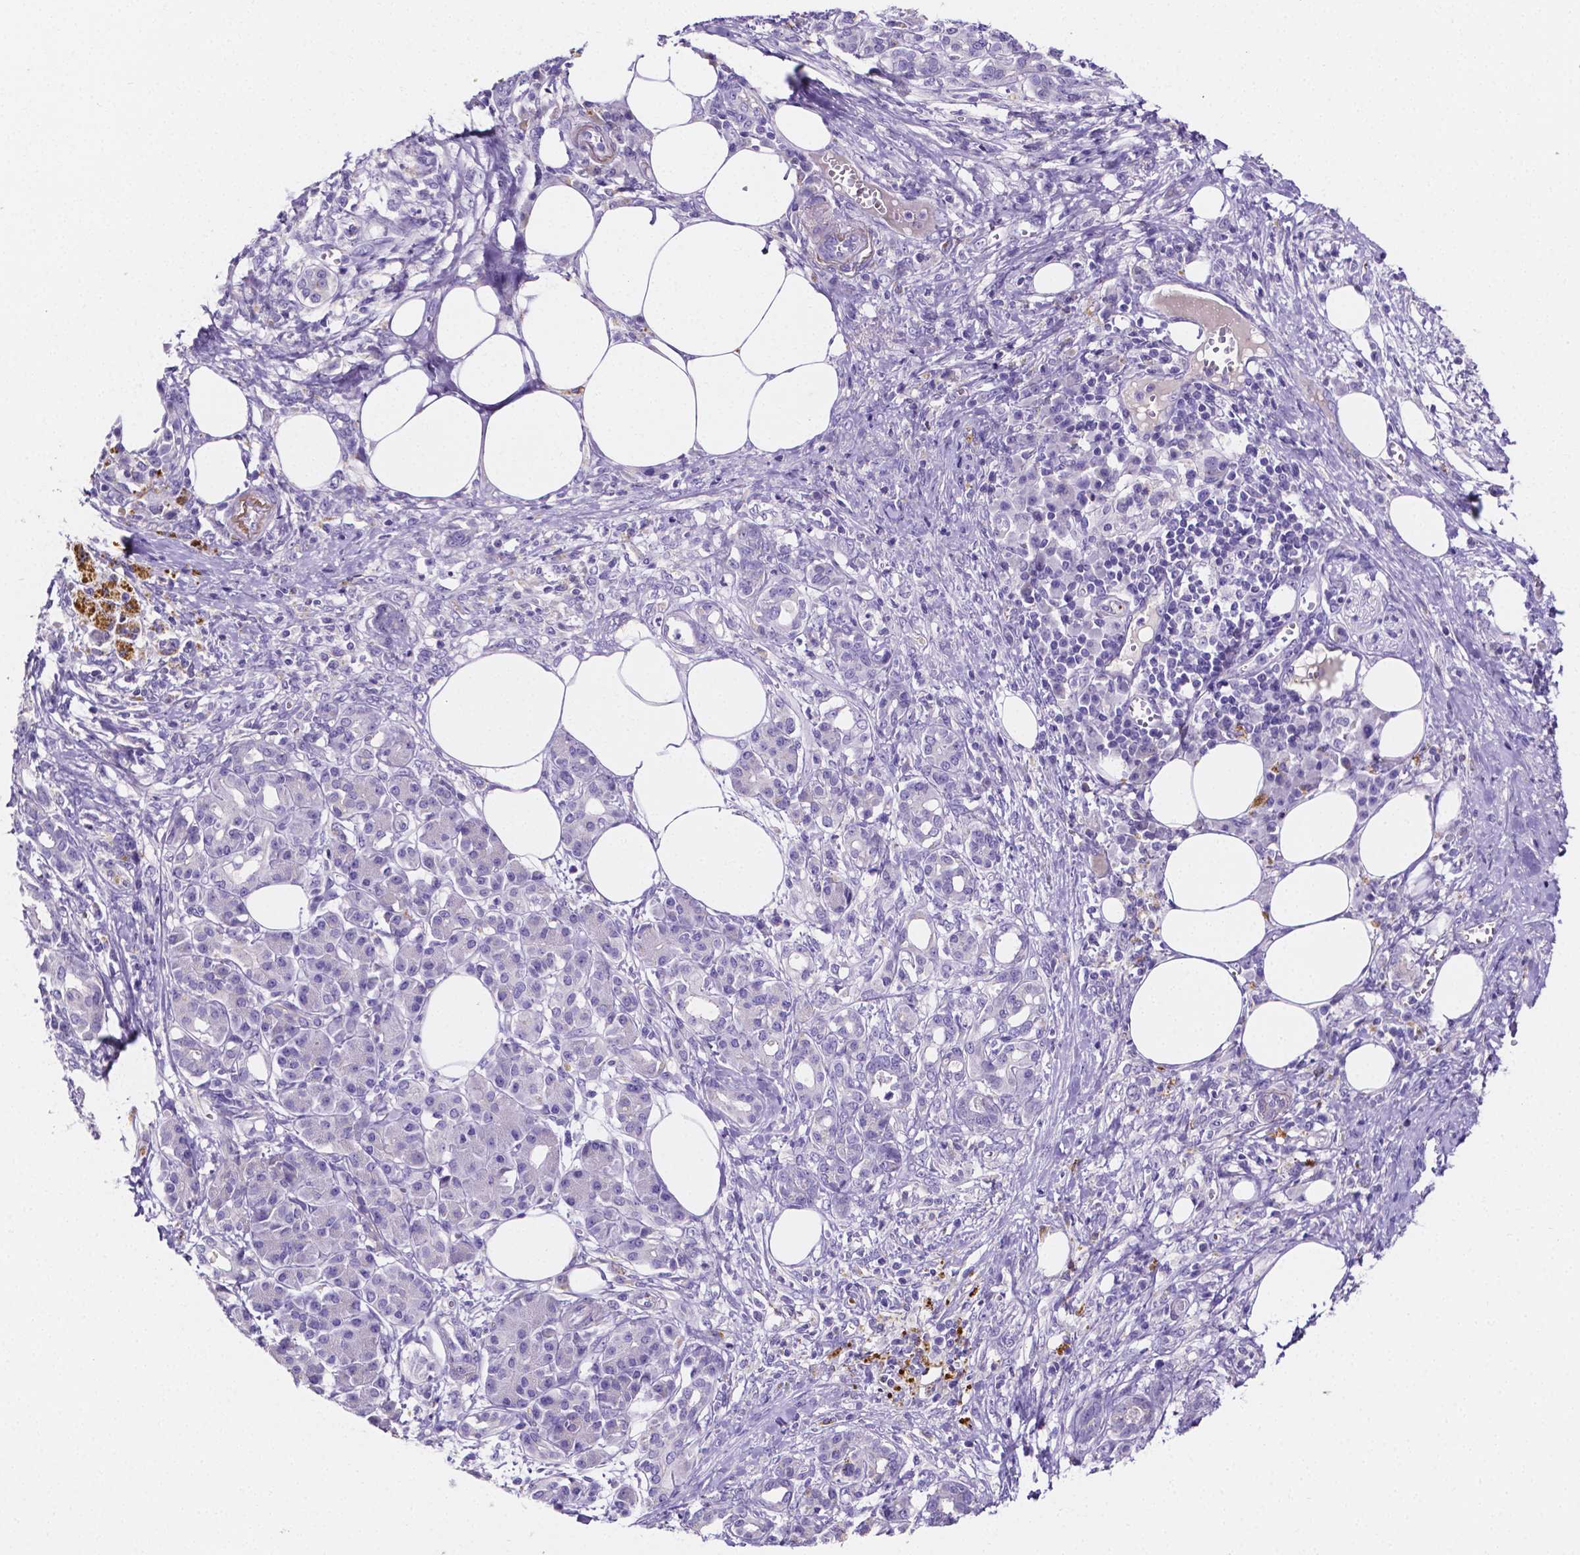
{"staining": {"intensity": "negative", "quantity": "none", "location": "none"}, "tissue": "pancreatic cancer", "cell_type": "Tumor cells", "image_type": "cancer", "snomed": [{"axis": "morphology", "description": "Adenocarcinoma, NOS"}, {"axis": "topography", "description": "Pancreas"}], "caption": "Immunohistochemical staining of human pancreatic cancer exhibits no significant staining in tumor cells. (Stains: DAB immunohistochemistry with hematoxylin counter stain, Microscopy: brightfield microscopy at high magnification).", "gene": "NRGN", "patient": {"sex": "female", "age": 73}}